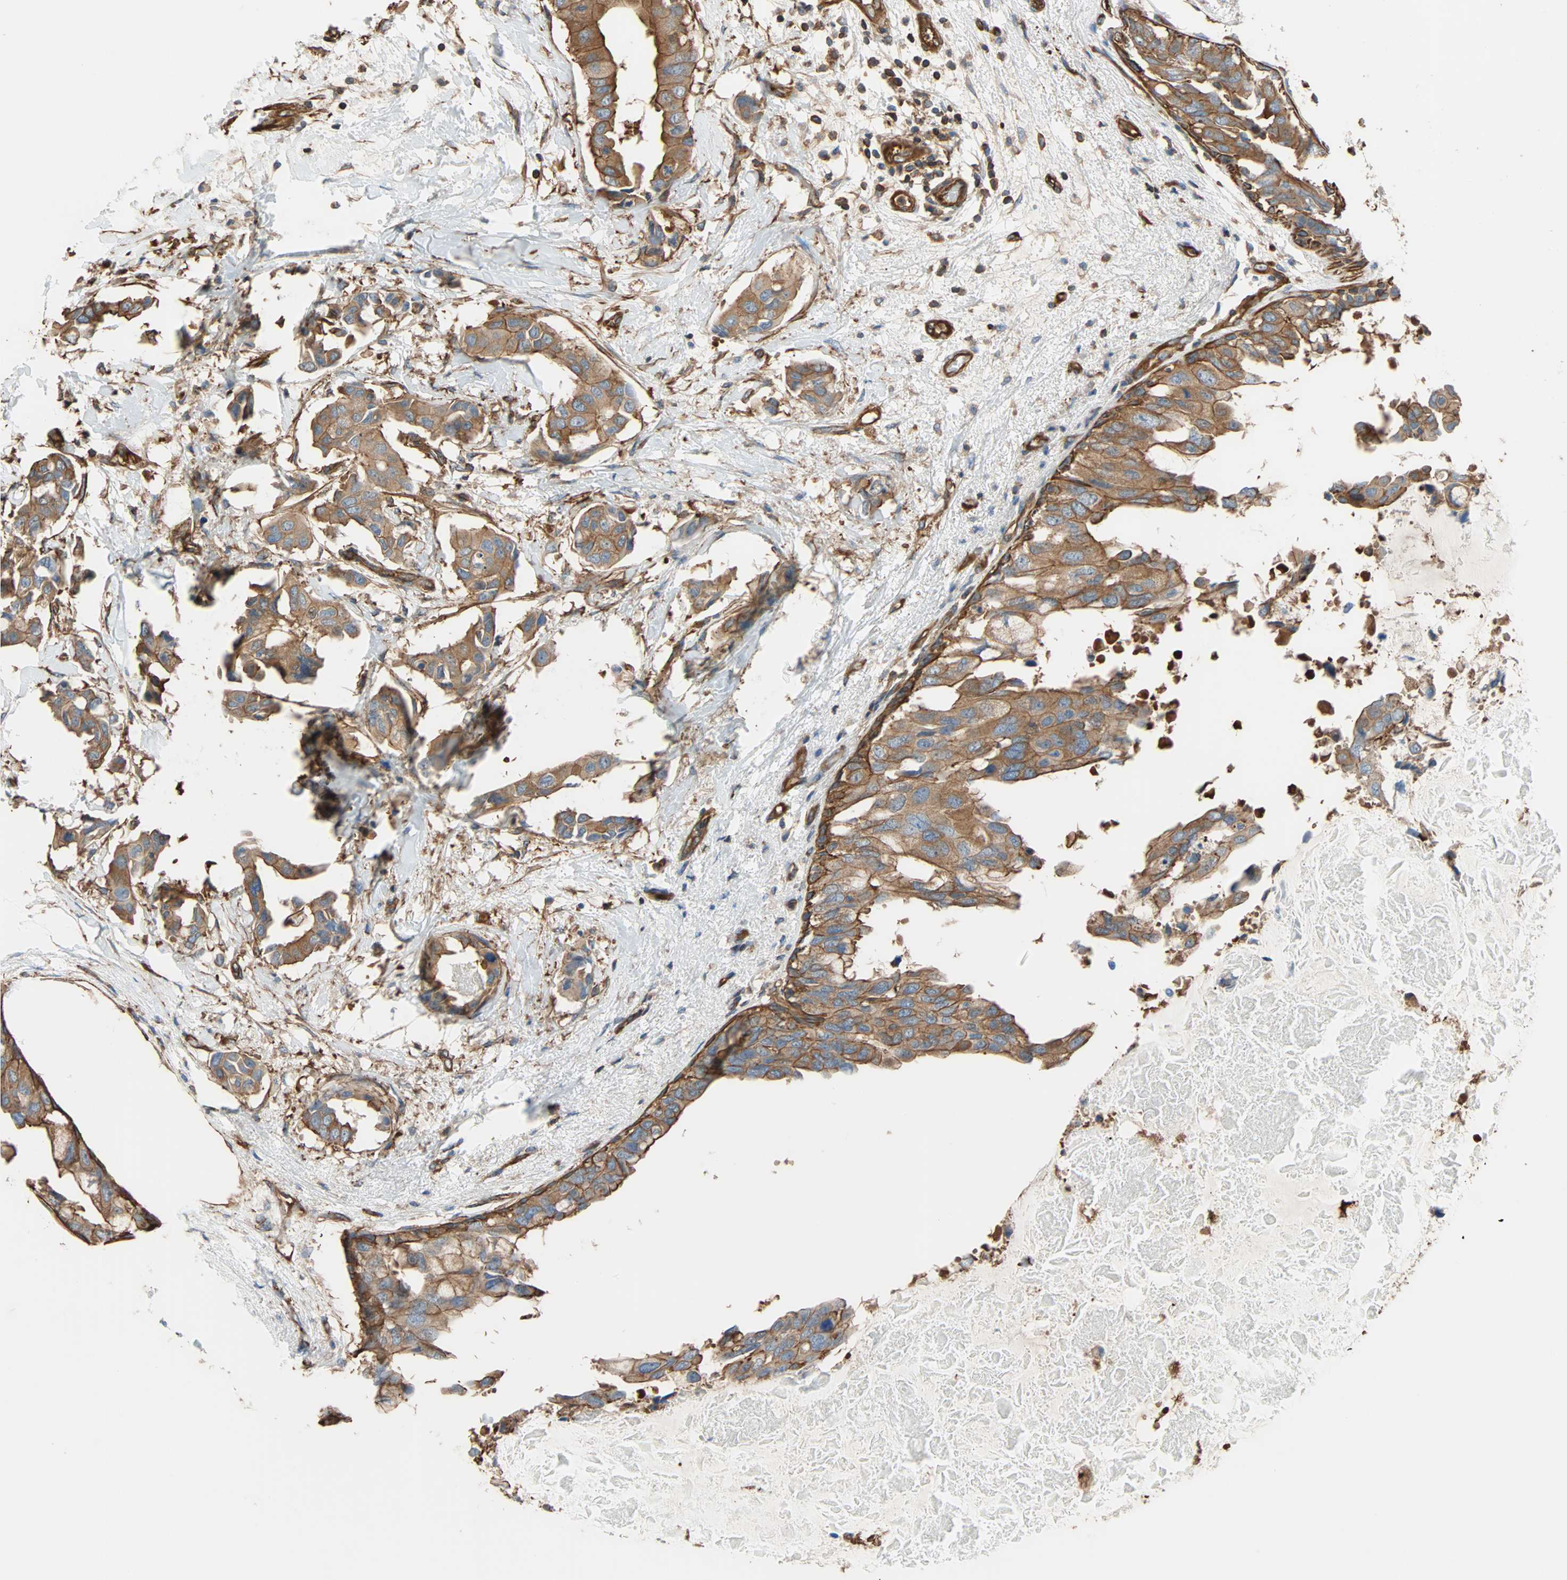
{"staining": {"intensity": "moderate", "quantity": ">75%", "location": "cytoplasmic/membranous"}, "tissue": "breast cancer", "cell_type": "Tumor cells", "image_type": "cancer", "snomed": [{"axis": "morphology", "description": "Duct carcinoma"}, {"axis": "topography", "description": "Breast"}], "caption": "DAB immunohistochemical staining of breast invasive ductal carcinoma exhibits moderate cytoplasmic/membranous protein expression in about >75% of tumor cells.", "gene": "GALNT10", "patient": {"sex": "female", "age": 40}}